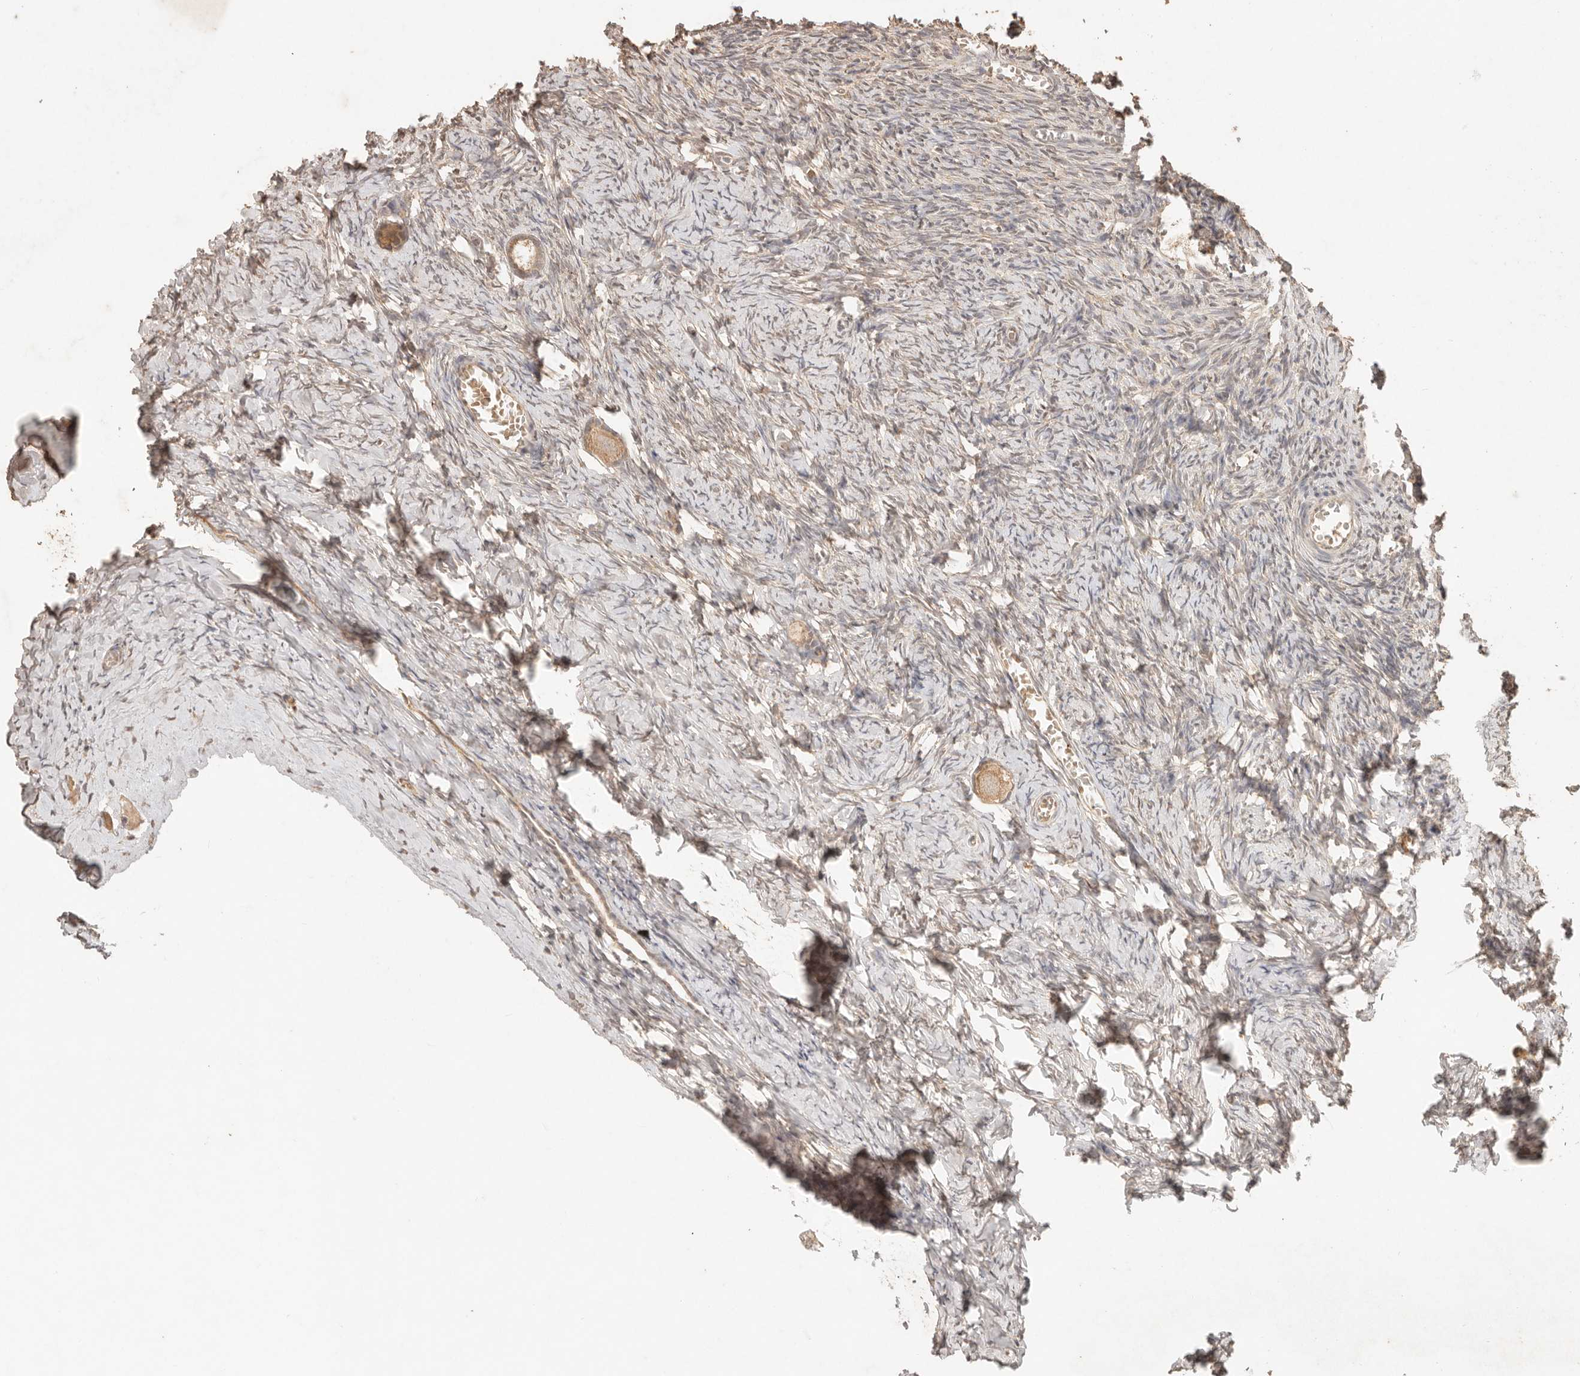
{"staining": {"intensity": "moderate", "quantity": ">75%", "location": "cytoplasmic/membranous"}, "tissue": "ovary", "cell_type": "Follicle cells", "image_type": "normal", "snomed": [{"axis": "morphology", "description": "Normal tissue, NOS"}, {"axis": "topography", "description": "Ovary"}], "caption": "Immunohistochemistry (DAB (3,3'-diaminobenzidine)) staining of benign ovary demonstrates moderate cytoplasmic/membranous protein positivity in about >75% of follicle cells. Using DAB (3,3'-diaminobenzidine) (brown) and hematoxylin (blue) stains, captured at high magnification using brightfield microscopy.", "gene": "LMO4", "patient": {"sex": "female", "age": 27}}